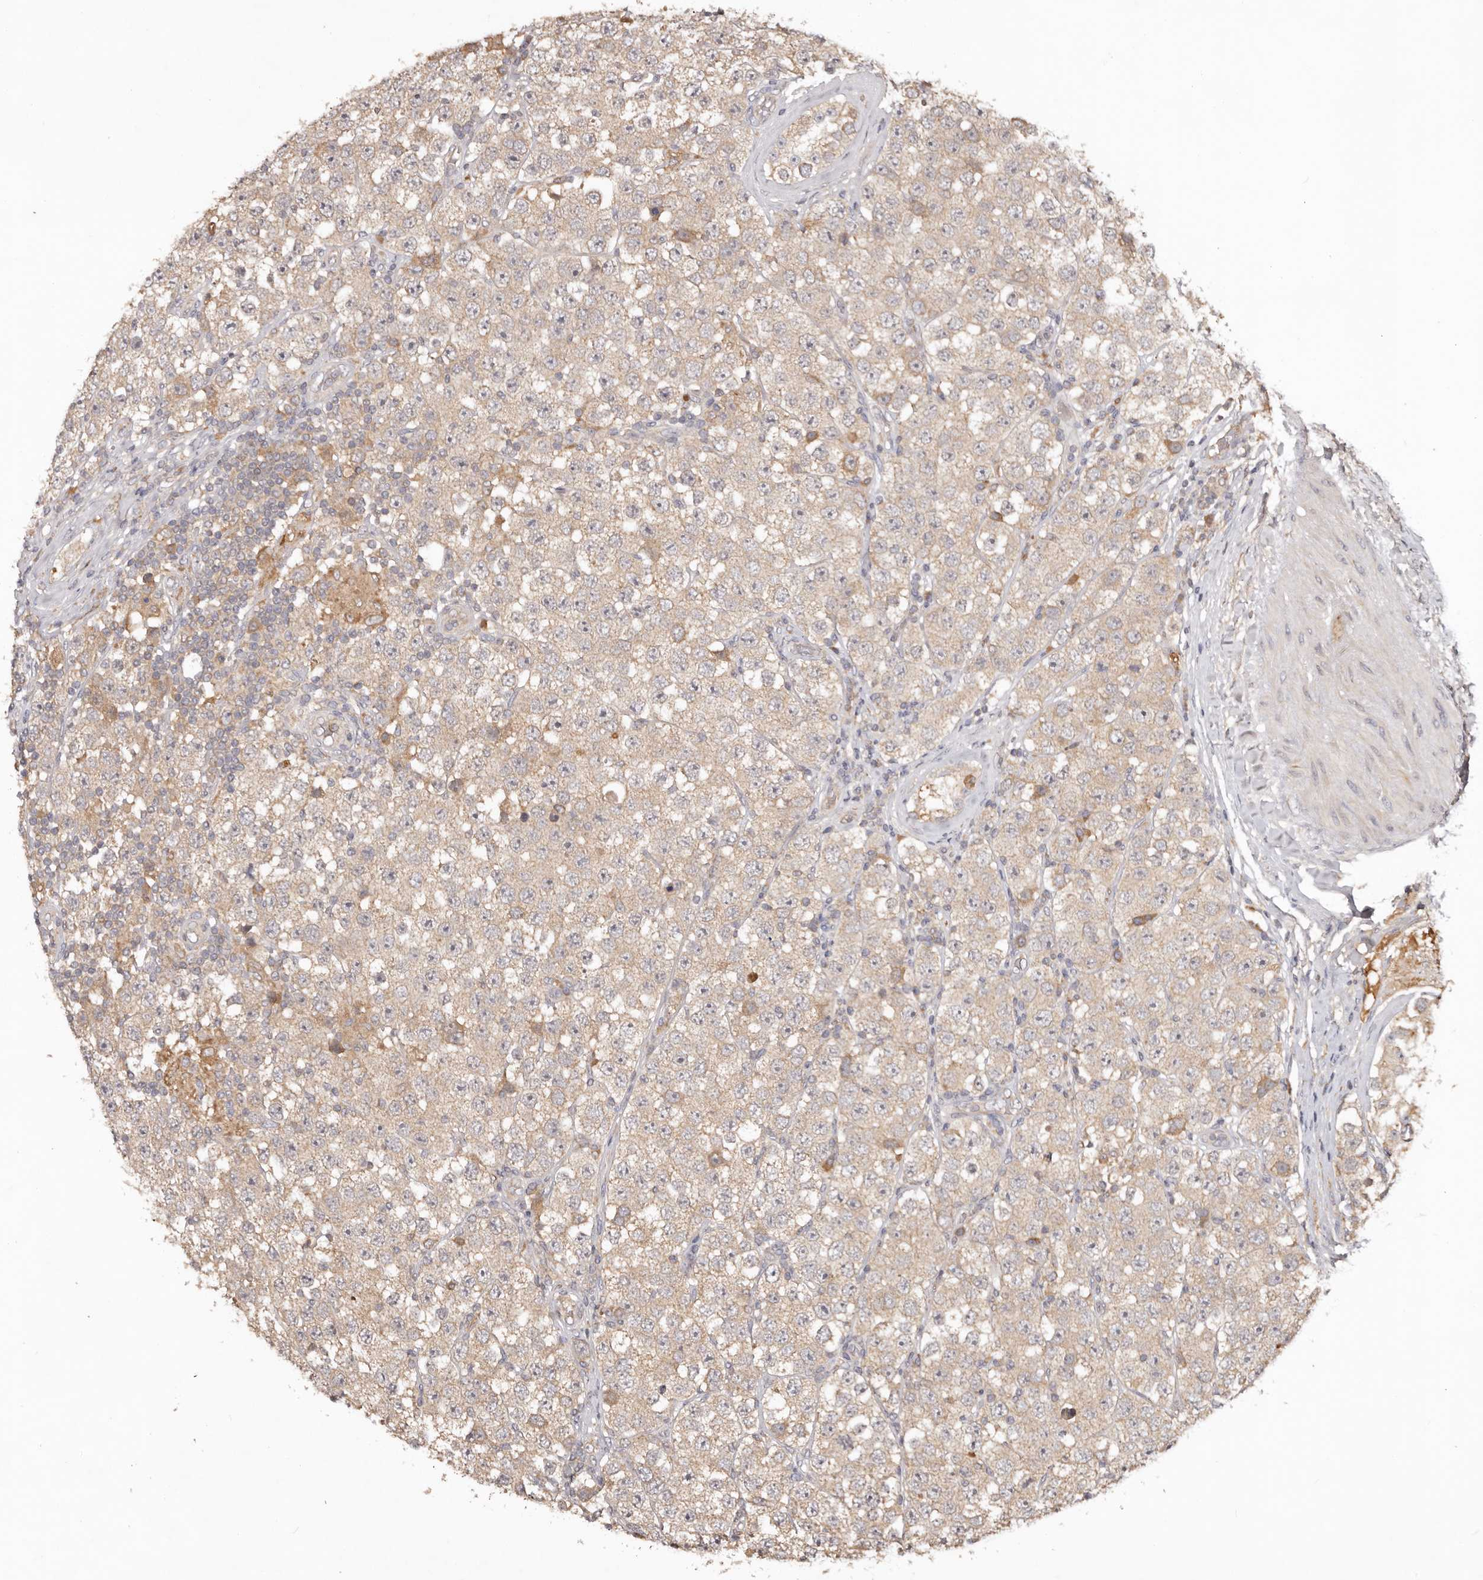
{"staining": {"intensity": "moderate", "quantity": "<25%", "location": "cytoplasmic/membranous"}, "tissue": "testis cancer", "cell_type": "Tumor cells", "image_type": "cancer", "snomed": [{"axis": "morphology", "description": "Seminoma, NOS"}, {"axis": "topography", "description": "Testis"}], "caption": "Testis seminoma stained for a protein shows moderate cytoplasmic/membranous positivity in tumor cells.", "gene": "PKIB", "patient": {"sex": "male", "age": 28}}